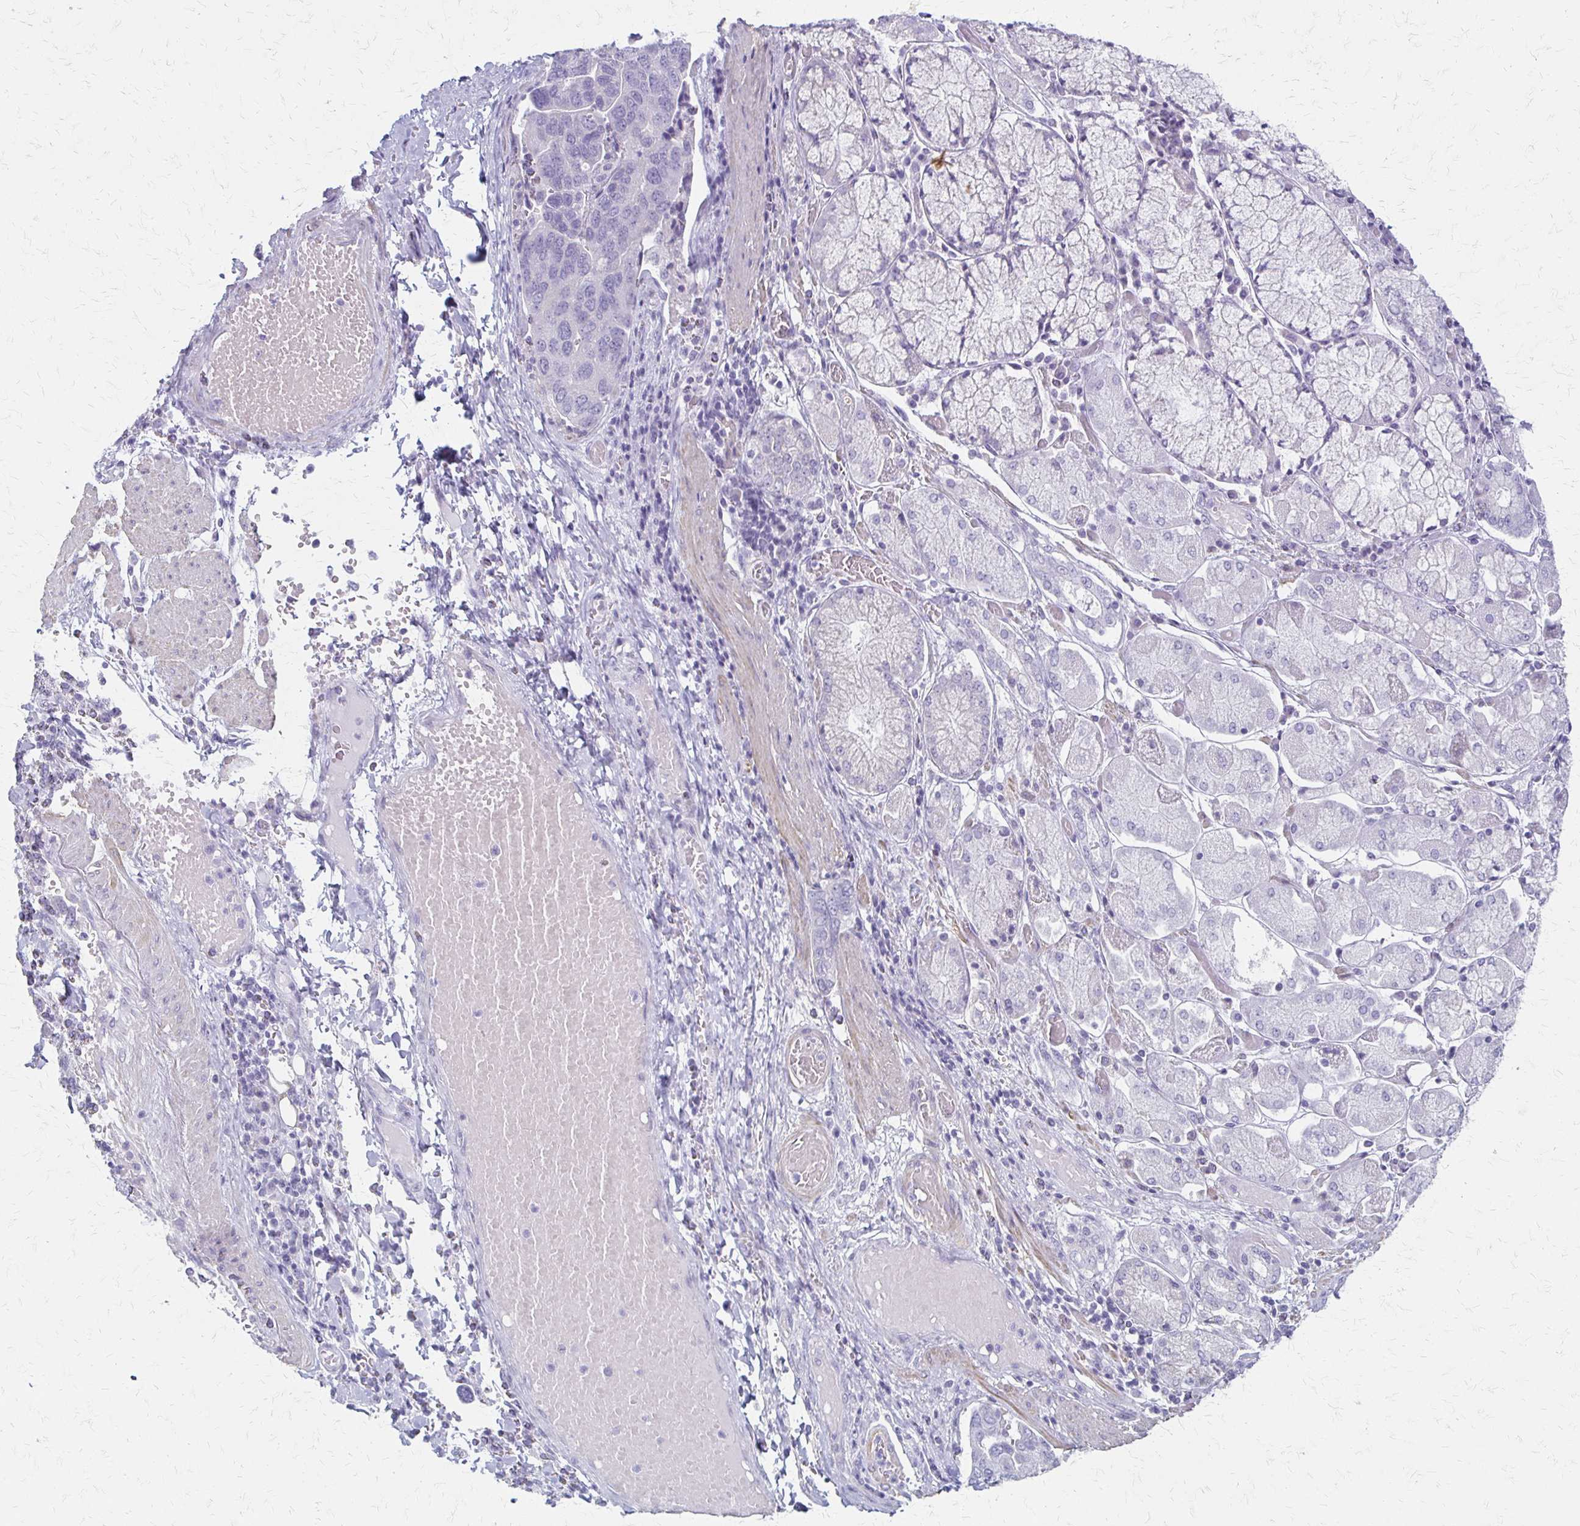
{"staining": {"intensity": "negative", "quantity": "none", "location": "none"}, "tissue": "stomach cancer", "cell_type": "Tumor cells", "image_type": "cancer", "snomed": [{"axis": "morphology", "description": "Adenocarcinoma, NOS"}, {"axis": "topography", "description": "Stomach, upper"}, {"axis": "topography", "description": "Stomach"}], "caption": "Tumor cells show no significant protein expression in adenocarcinoma (stomach). (DAB (3,3'-diaminobenzidine) immunohistochemistry (IHC) with hematoxylin counter stain).", "gene": "IVL", "patient": {"sex": "male", "age": 62}}